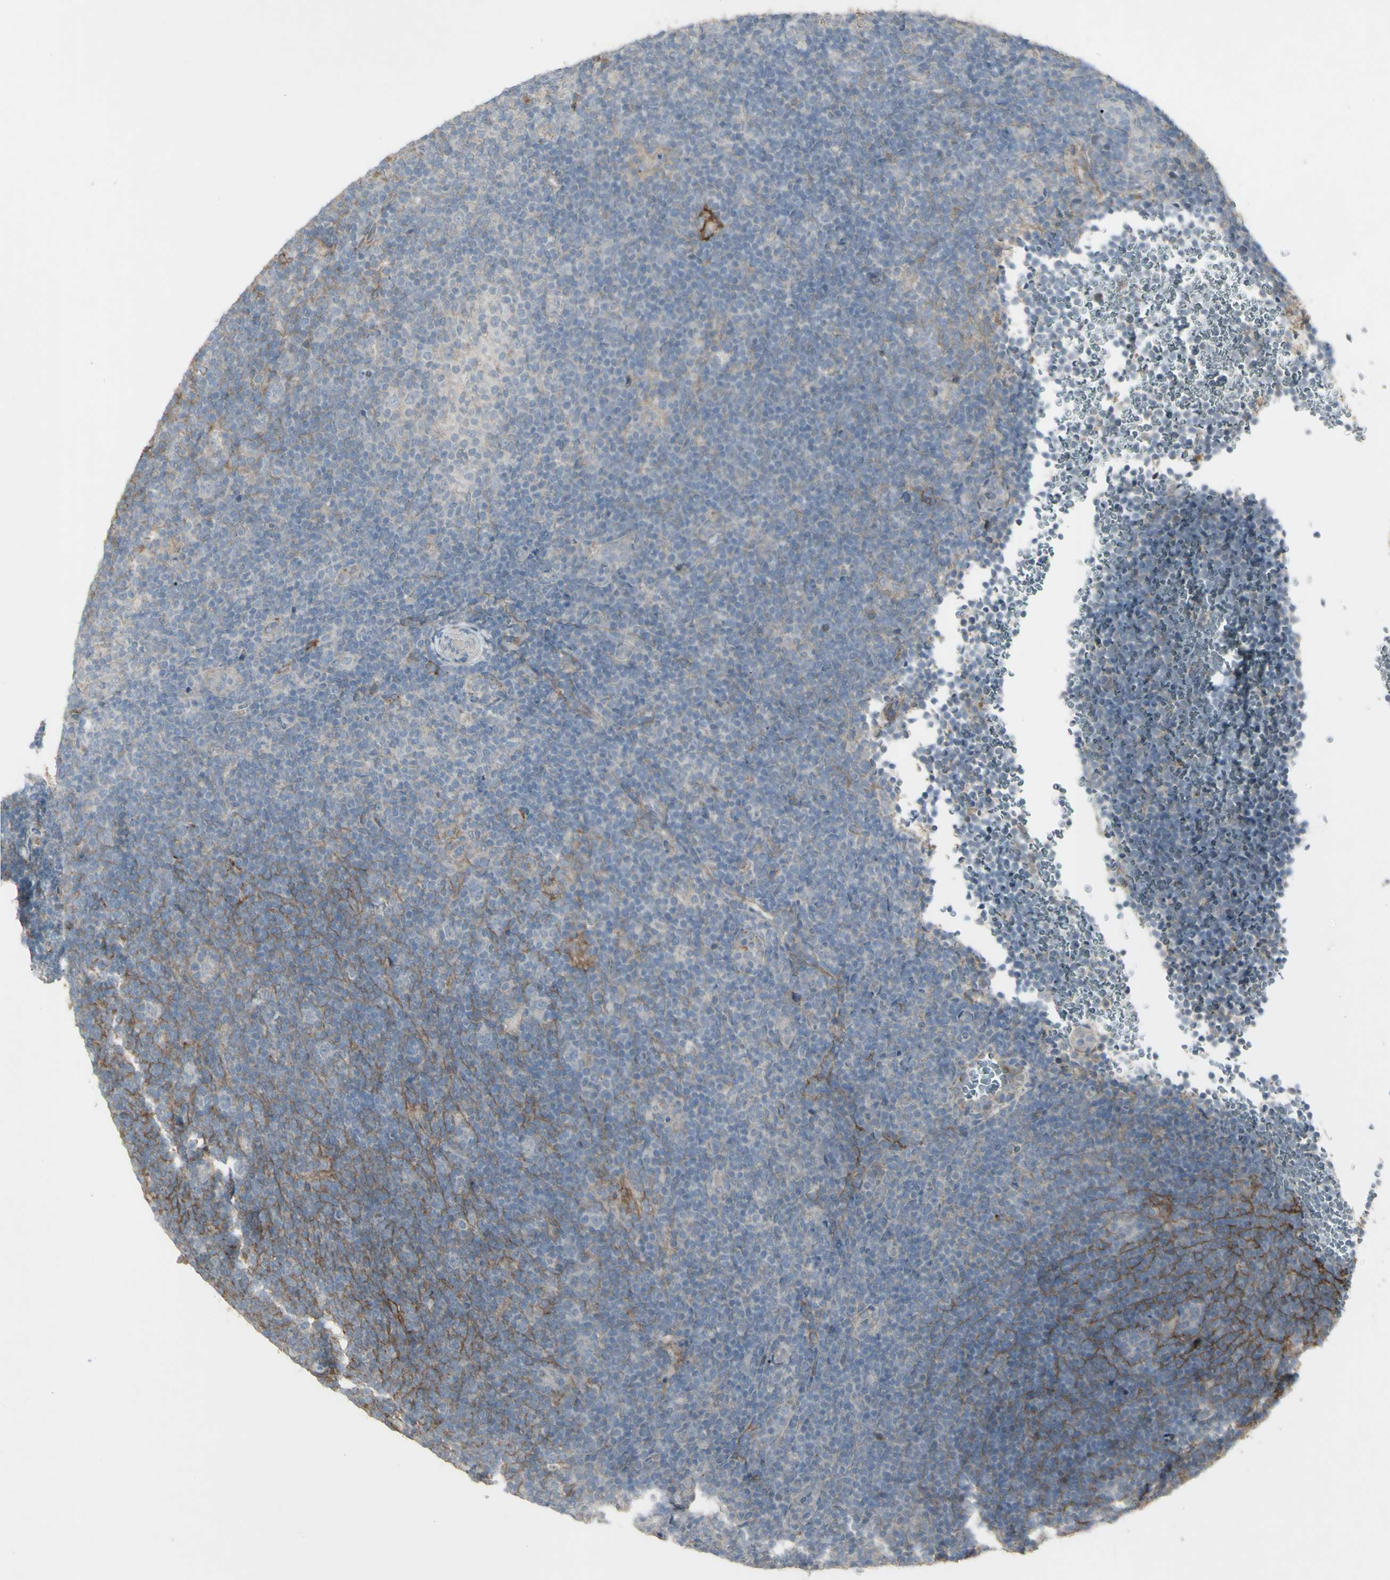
{"staining": {"intensity": "weak", "quantity": "<25%", "location": "cytoplasmic/membranous"}, "tissue": "lymphoma", "cell_type": "Tumor cells", "image_type": "cancer", "snomed": [{"axis": "morphology", "description": "Hodgkin's disease, NOS"}, {"axis": "topography", "description": "Lymph node"}], "caption": "Tumor cells are negative for protein expression in human lymphoma.", "gene": "CD276", "patient": {"sex": "female", "age": 57}}